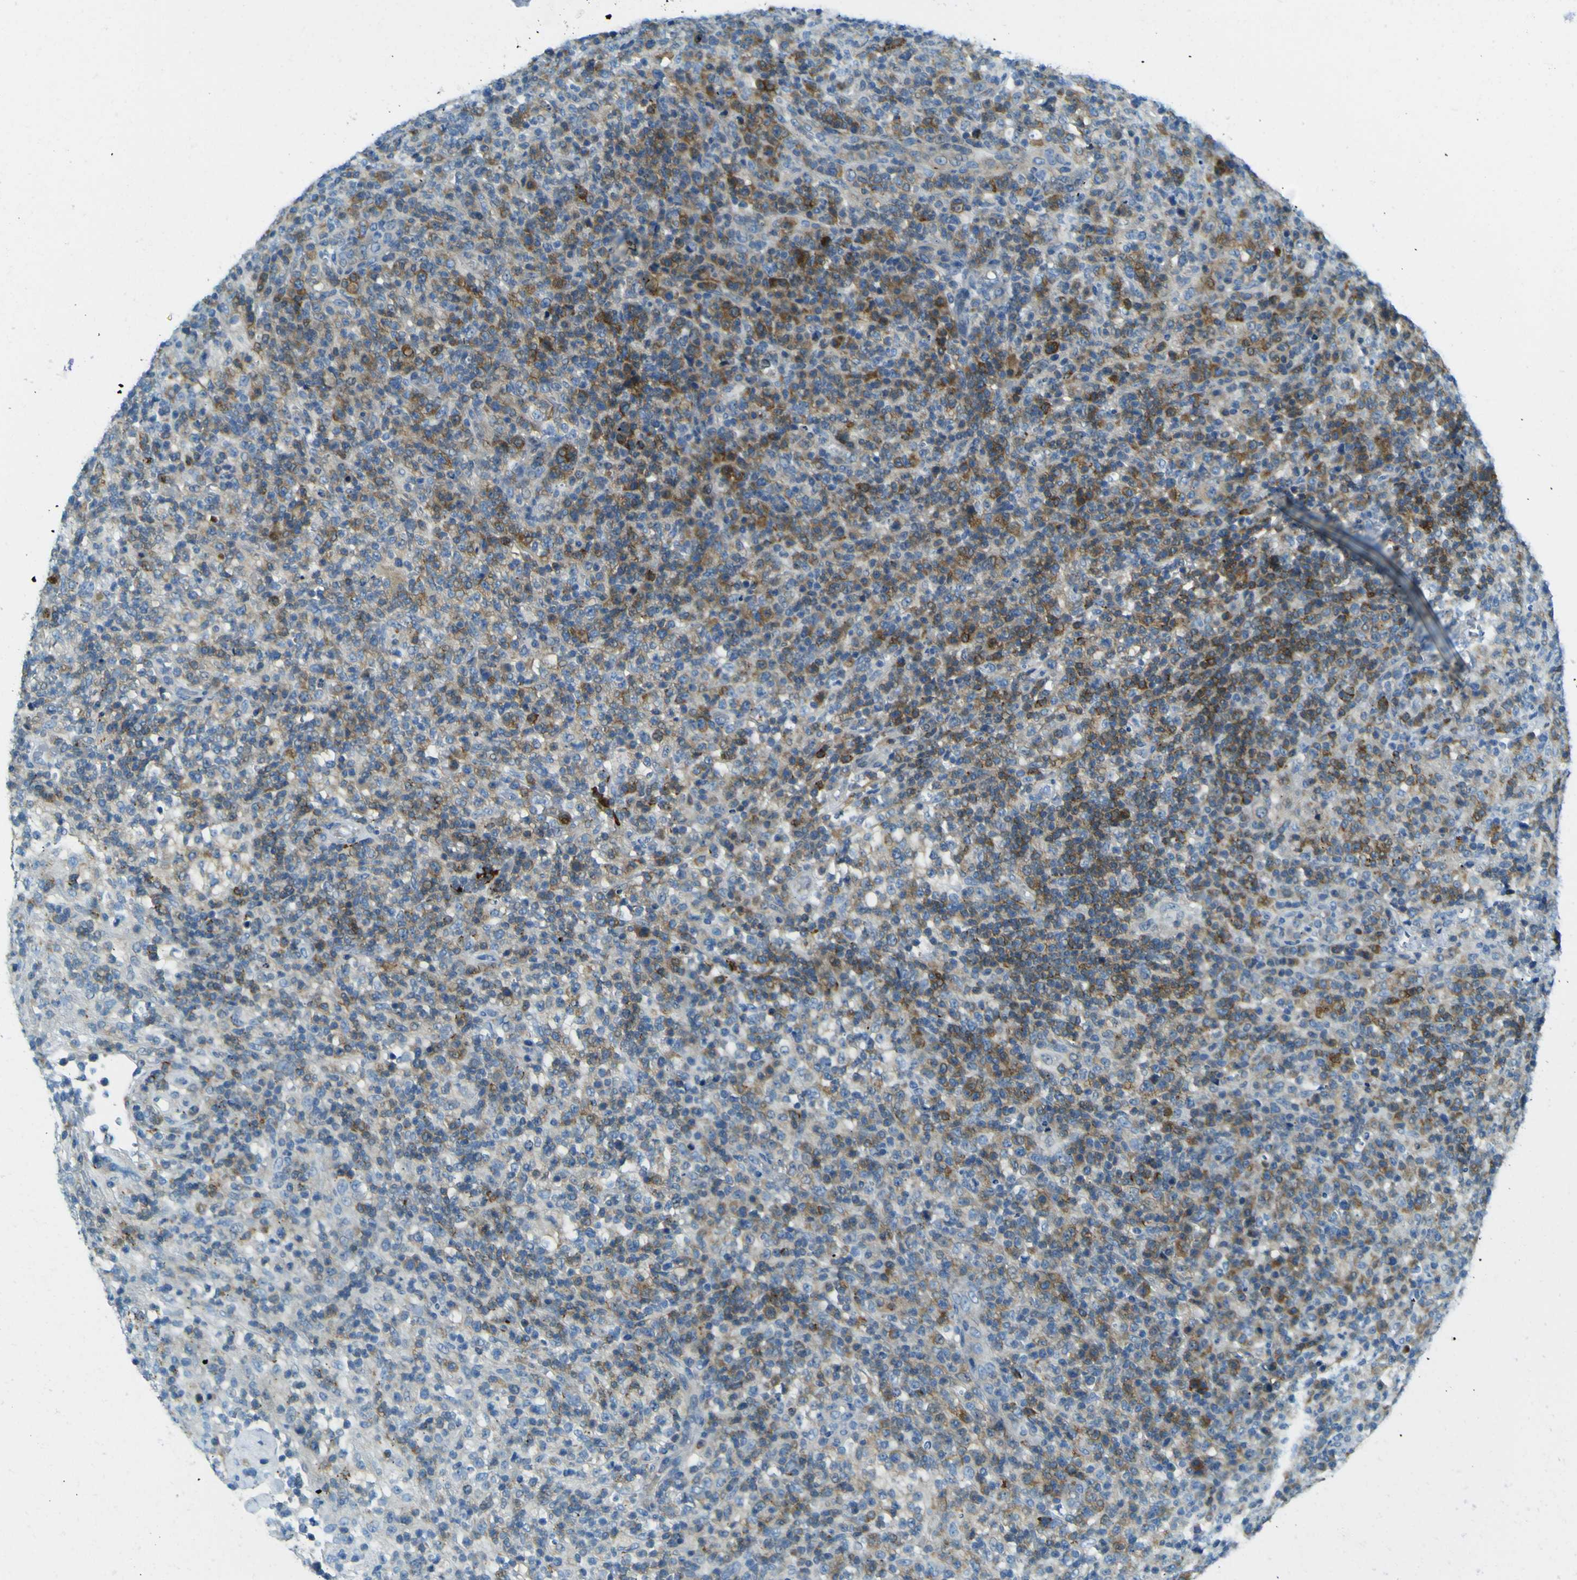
{"staining": {"intensity": "moderate", "quantity": "25%-75%", "location": "cytoplasmic/membranous"}, "tissue": "lymphoma", "cell_type": "Tumor cells", "image_type": "cancer", "snomed": [{"axis": "morphology", "description": "Malignant lymphoma, non-Hodgkin's type, High grade"}, {"axis": "topography", "description": "Lymph node"}], "caption": "Lymphoma stained with DAB (3,3'-diaminobenzidine) immunohistochemistry shows medium levels of moderate cytoplasmic/membranous expression in approximately 25%-75% of tumor cells.", "gene": "SORCS1", "patient": {"sex": "female", "age": 76}}